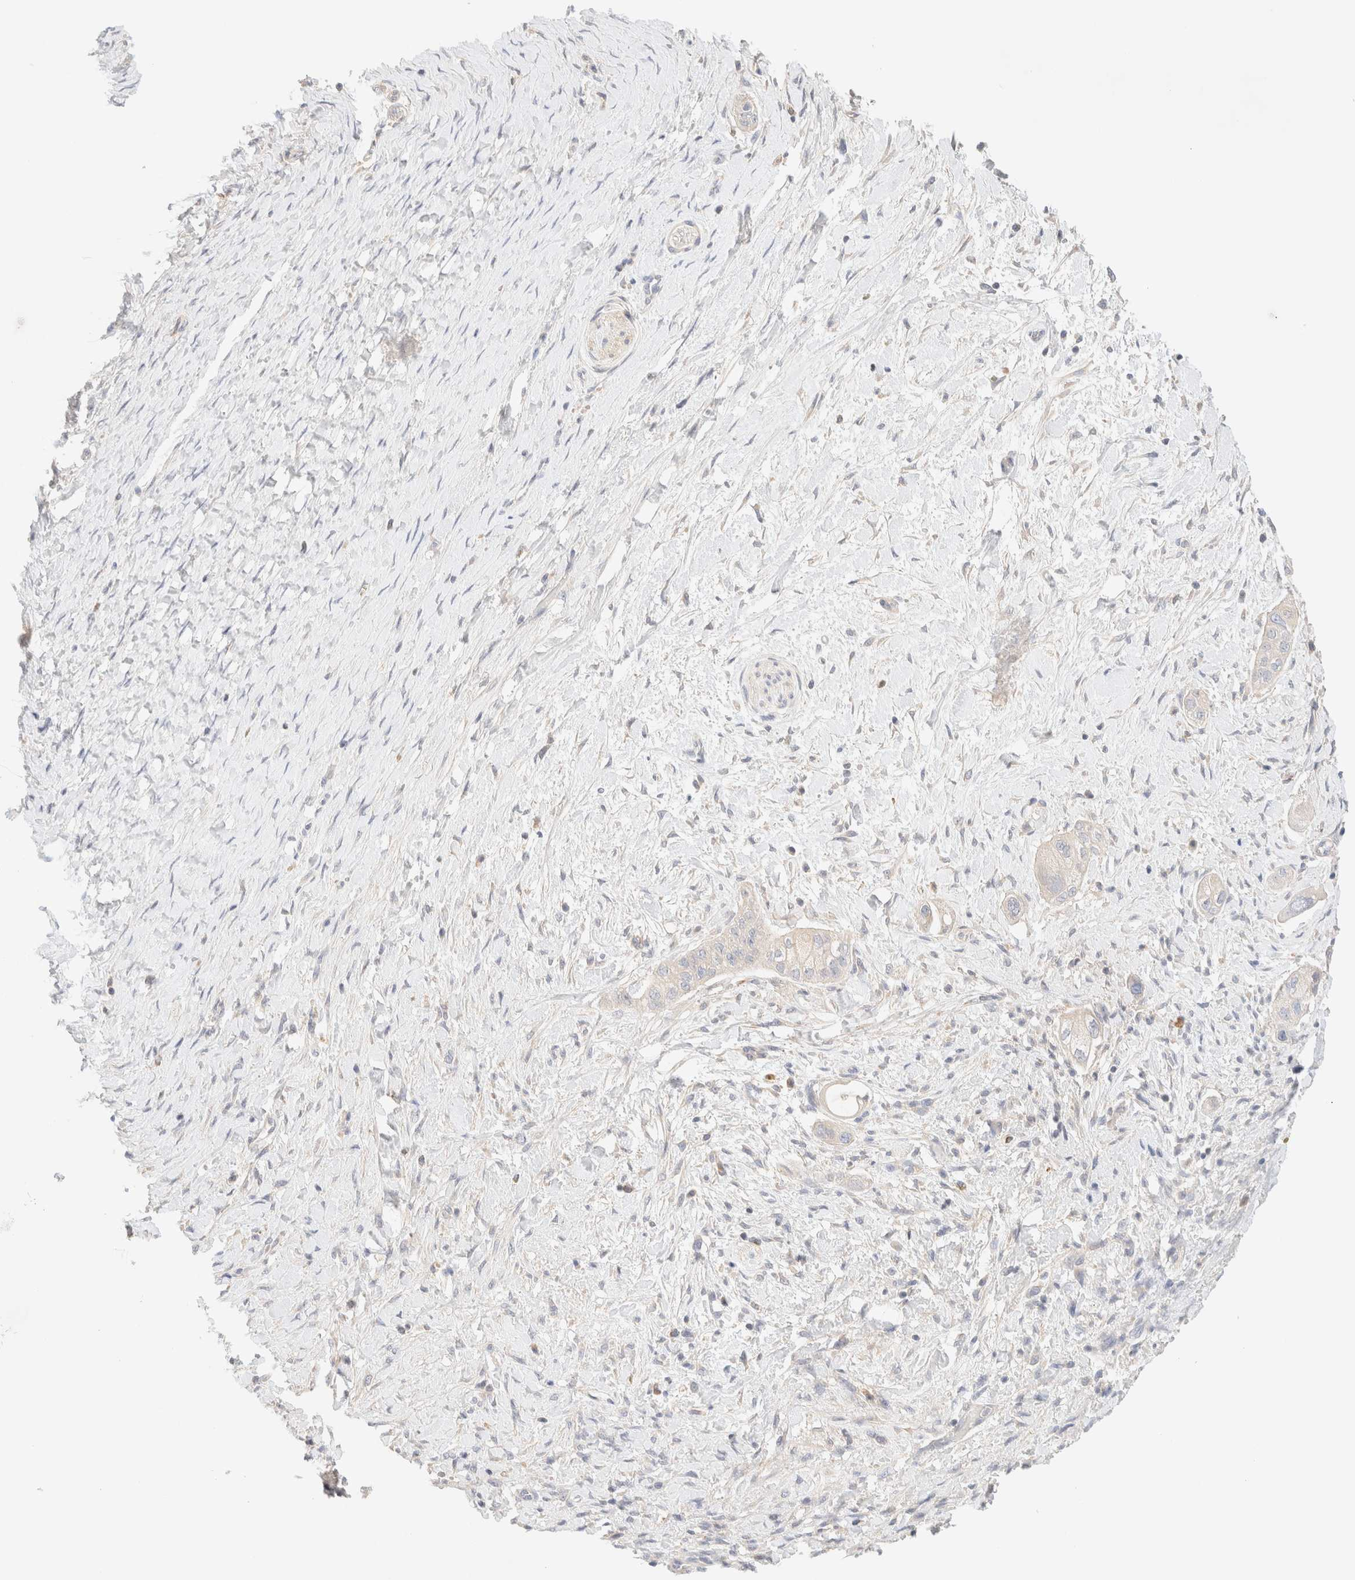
{"staining": {"intensity": "negative", "quantity": "none", "location": "none"}, "tissue": "pancreatic cancer", "cell_type": "Tumor cells", "image_type": "cancer", "snomed": [{"axis": "morphology", "description": "Adenocarcinoma, NOS"}, {"axis": "topography", "description": "Pancreas"}], "caption": "This is an immunohistochemistry (IHC) micrograph of pancreatic adenocarcinoma. There is no expression in tumor cells.", "gene": "SARM1", "patient": {"sex": "male", "age": 58}}